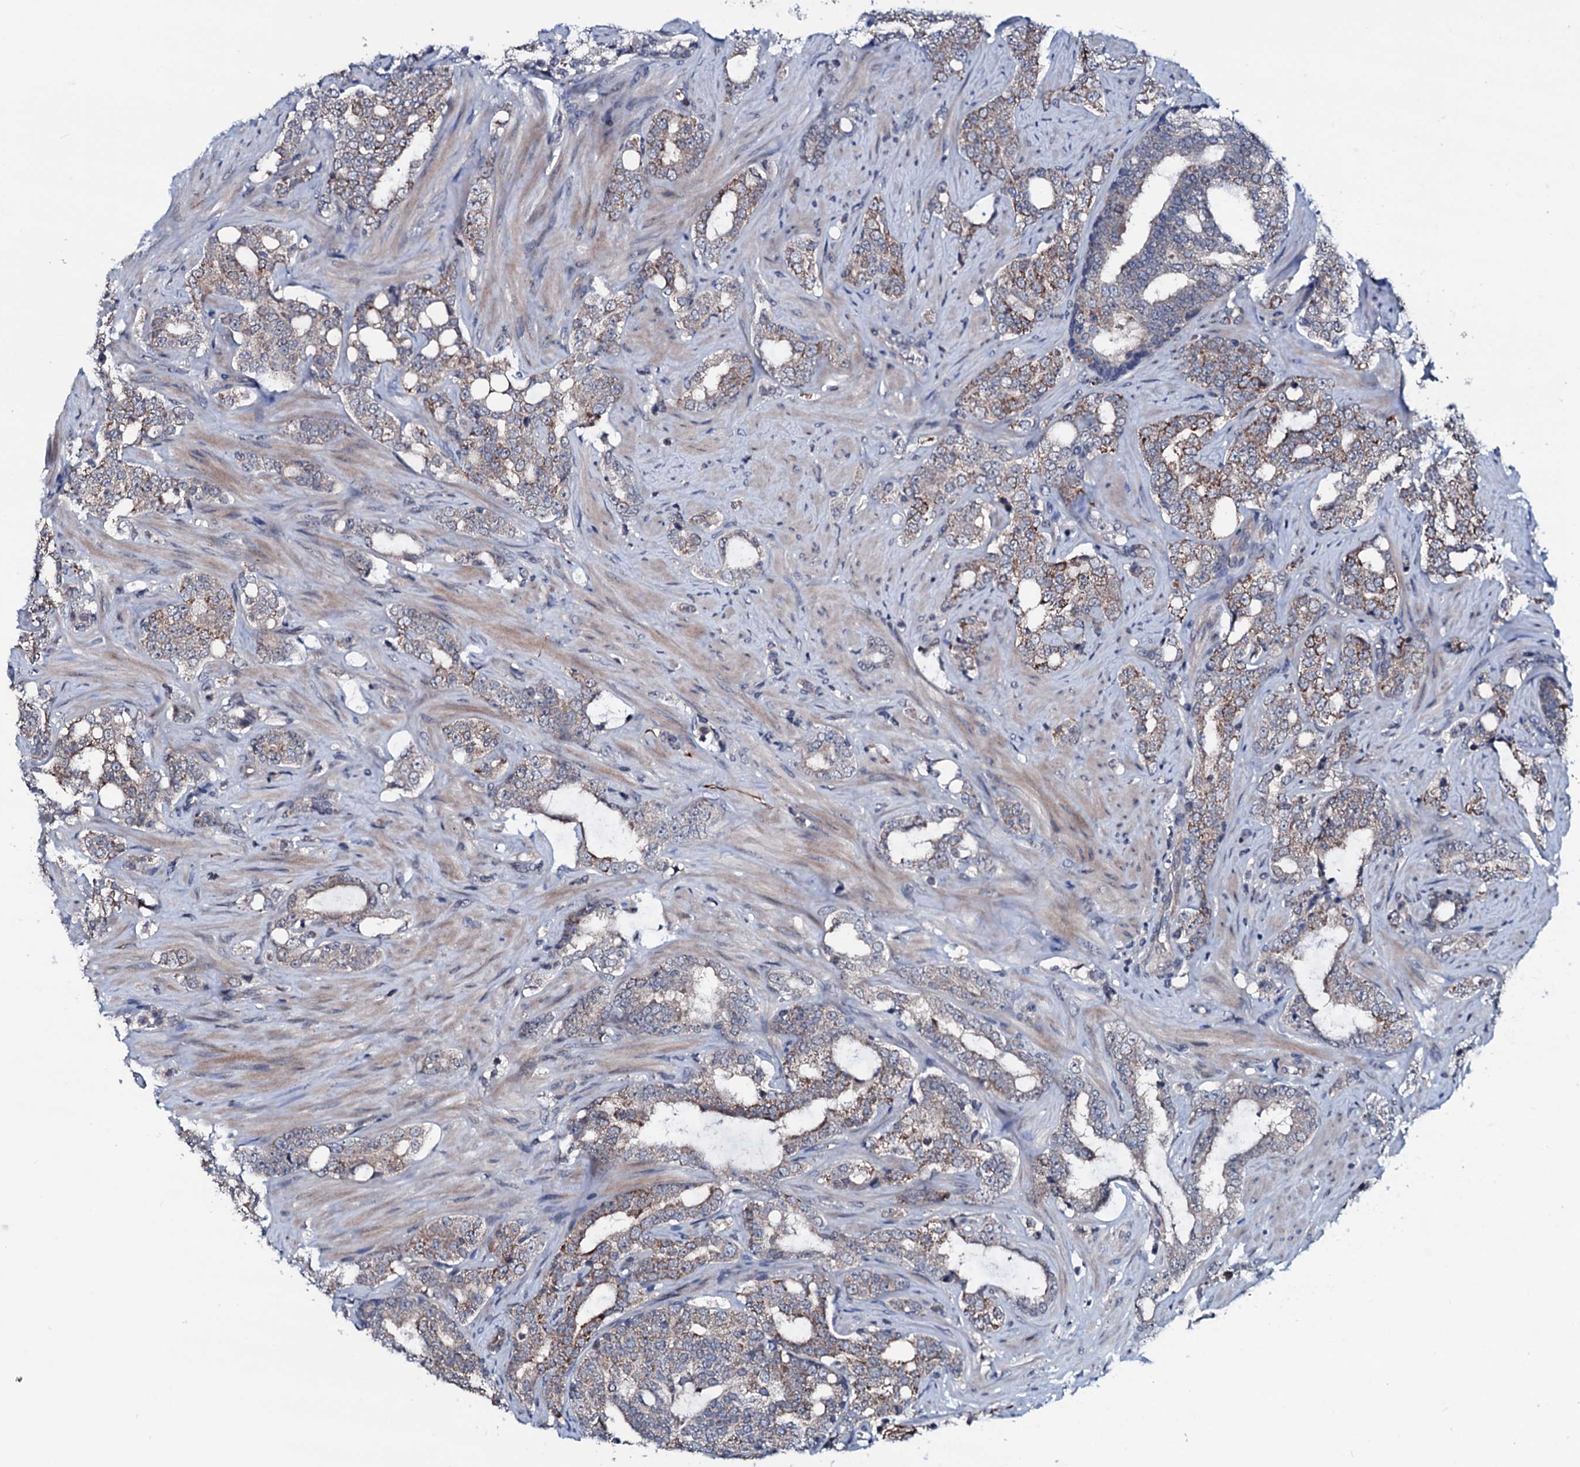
{"staining": {"intensity": "moderate", "quantity": "25%-75%", "location": "cytoplasmic/membranous"}, "tissue": "prostate cancer", "cell_type": "Tumor cells", "image_type": "cancer", "snomed": [{"axis": "morphology", "description": "Adenocarcinoma, High grade"}, {"axis": "topography", "description": "Prostate"}], "caption": "This micrograph displays IHC staining of prostate cancer, with medium moderate cytoplasmic/membranous staining in approximately 25%-75% of tumor cells.", "gene": "OGFOD2", "patient": {"sex": "male", "age": 64}}